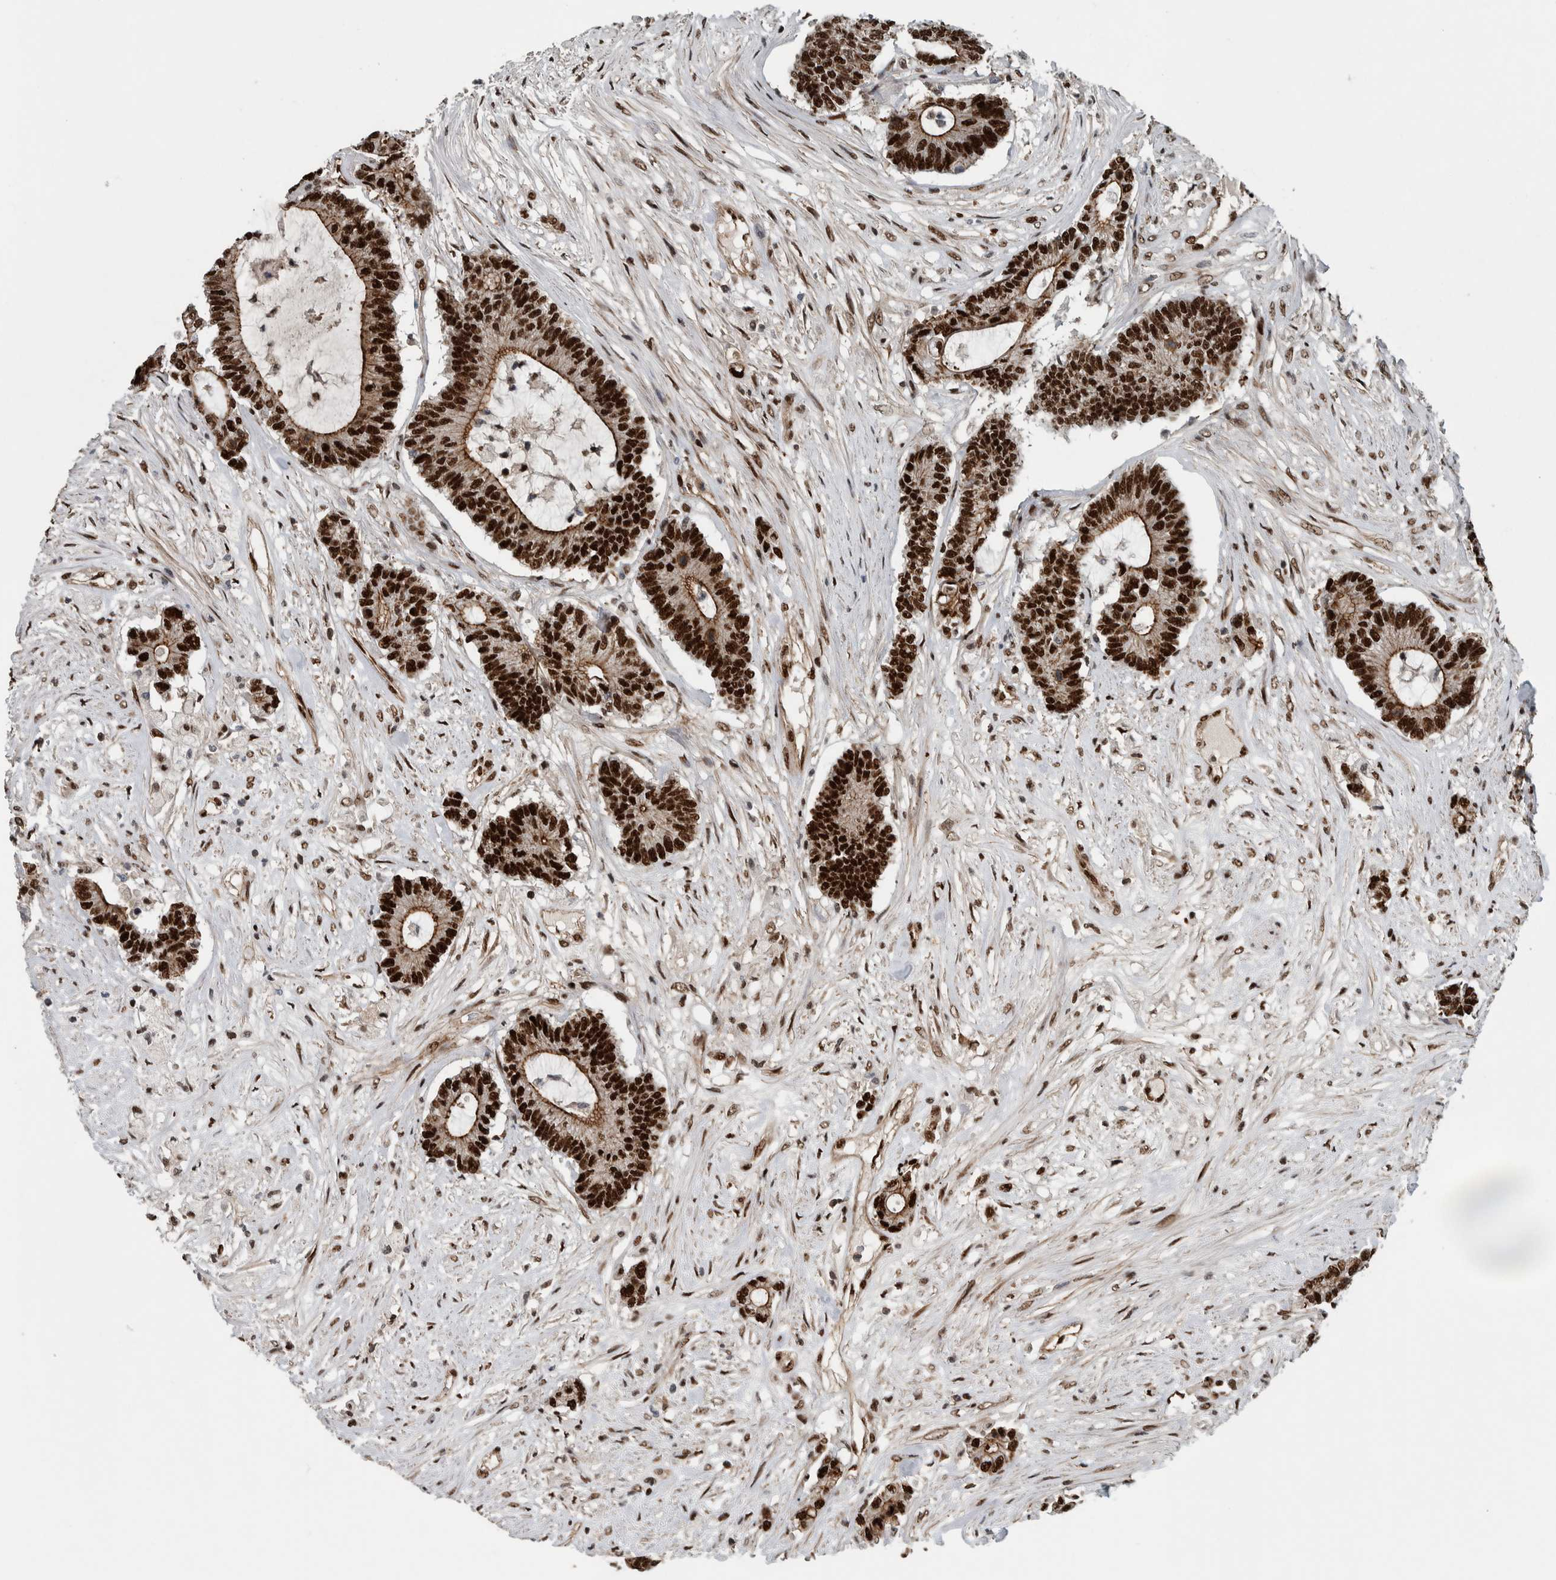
{"staining": {"intensity": "strong", "quantity": ">75%", "location": "nuclear"}, "tissue": "colorectal cancer", "cell_type": "Tumor cells", "image_type": "cancer", "snomed": [{"axis": "morphology", "description": "Adenocarcinoma, NOS"}, {"axis": "topography", "description": "Colon"}], "caption": "Protein expression by IHC exhibits strong nuclear expression in about >75% of tumor cells in adenocarcinoma (colorectal). (DAB IHC, brown staining for protein, blue staining for nuclei).", "gene": "FAM135B", "patient": {"sex": "female", "age": 84}}